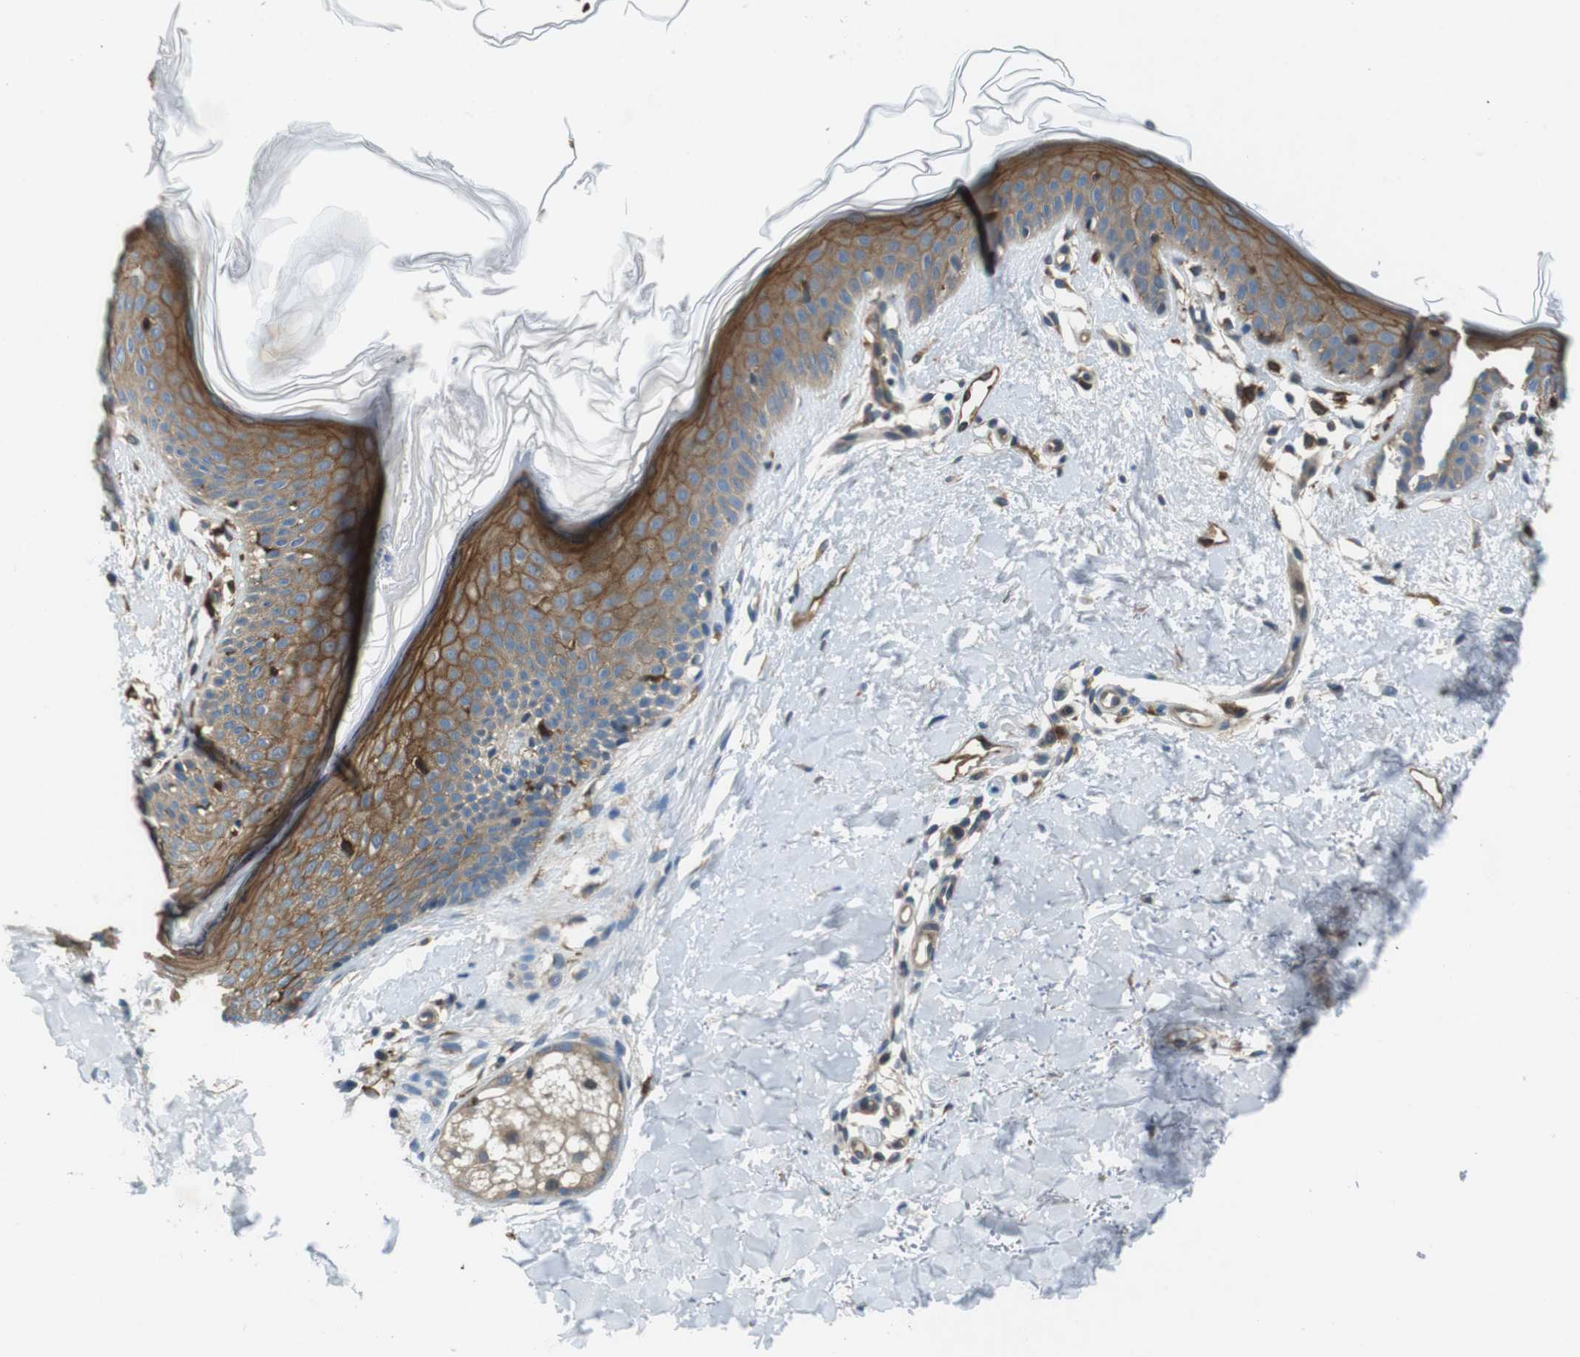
{"staining": {"intensity": "negative", "quantity": "none", "location": "none"}, "tissue": "skin", "cell_type": "Fibroblasts", "image_type": "normal", "snomed": [{"axis": "morphology", "description": "Normal tissue, NOS"}, {"axis": "topography", "description": "Skin"}], "caption": "High power microscopy image of an IHC image of normal skin, revealing no significant positivity in fibroblasts.", "gene": "PALD1", "patient": {"sex": "female", "age": 56}}